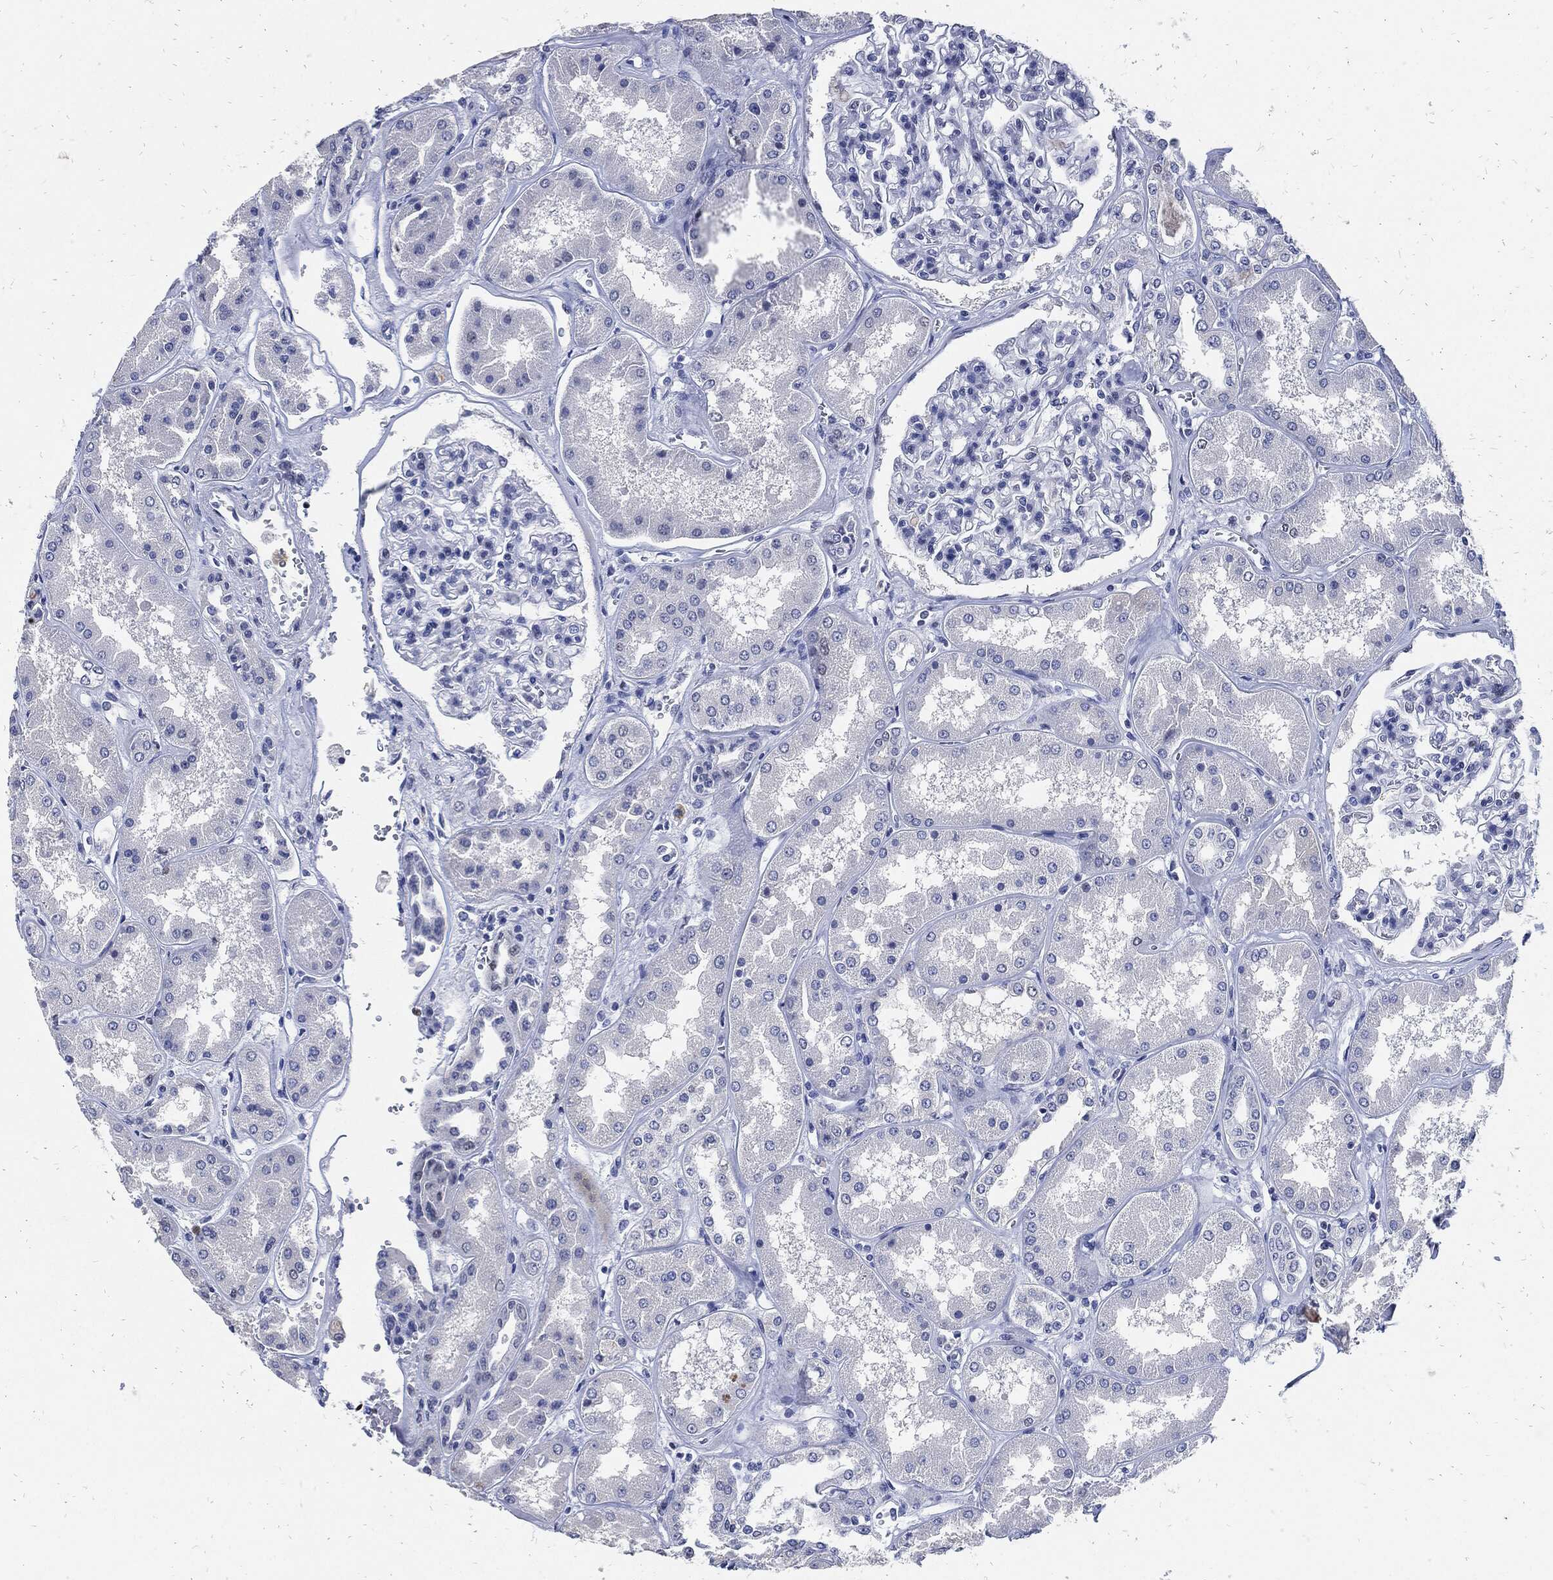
{"staining": {"intensity": "negative", "quantity": "none", "location": "none"}, "tissue": "kidney", "cell_type": "Cells in glomeruli", "image_type": "normal", "snomed": [{"axis": "morphology", "description": "Normal tissue, NOS"}, {"axis": "topography", "description": "Kidney"}], "caption": "DAB immunohistochemical staining of benign kidney demonstrates no significant positivity in cells in glomeruli.", "gene": "JUN", "patient": {"sex": "female", "age": 56}}